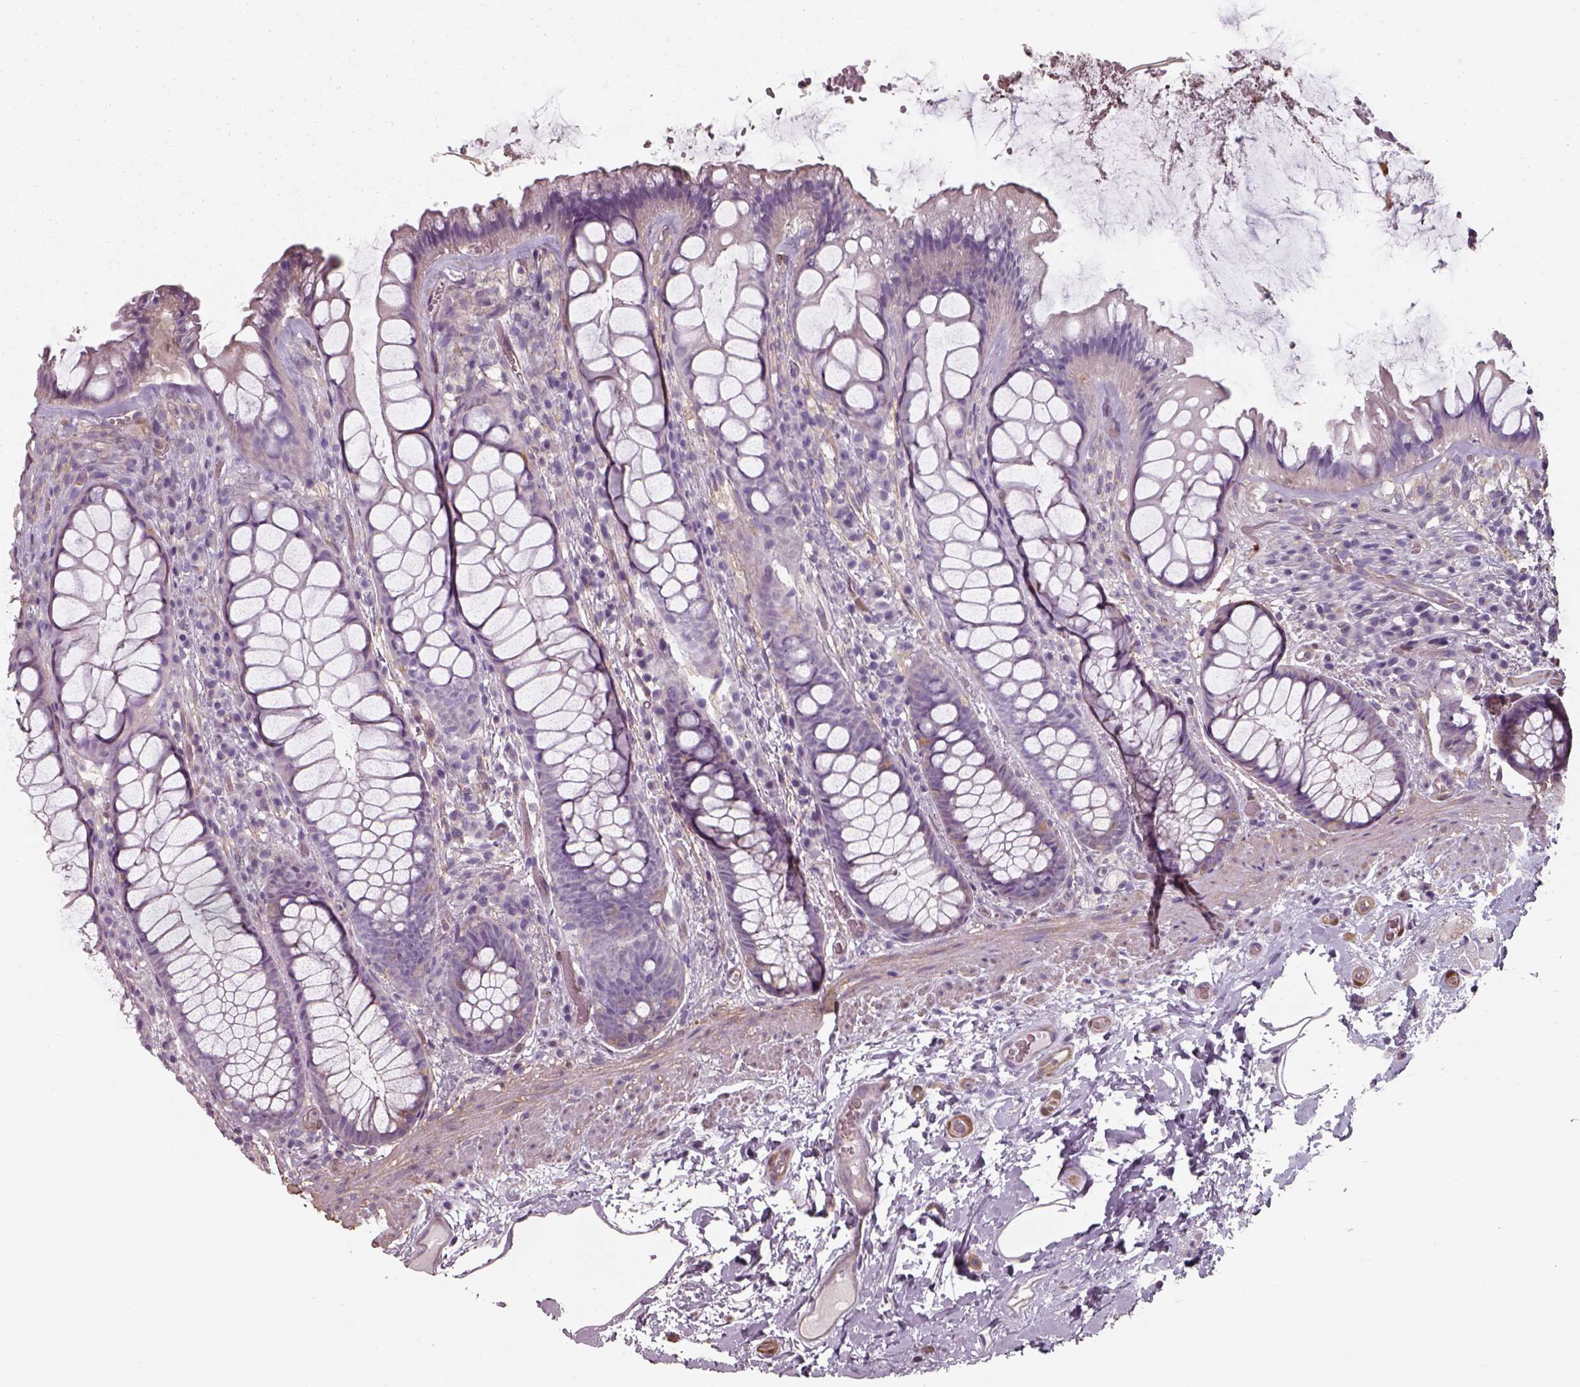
{"staining": {"intensity": "negative", "quantity": "none", "location": "none"}, "tissue": "rectum", "cell_type": "Glandular cells", "image_type": "normal", "snomed": [{"axis": "morphology", "description": "Normal tissue, NOS"}, {"axis": "topography", "description": "Rectum"}], "caption": "IHC image of normal rectum stained for a protein (brown), which displays no expression in glandular cells.", "gene": "ISYNA1", "patient": {"sex": "female", "age": 62}}